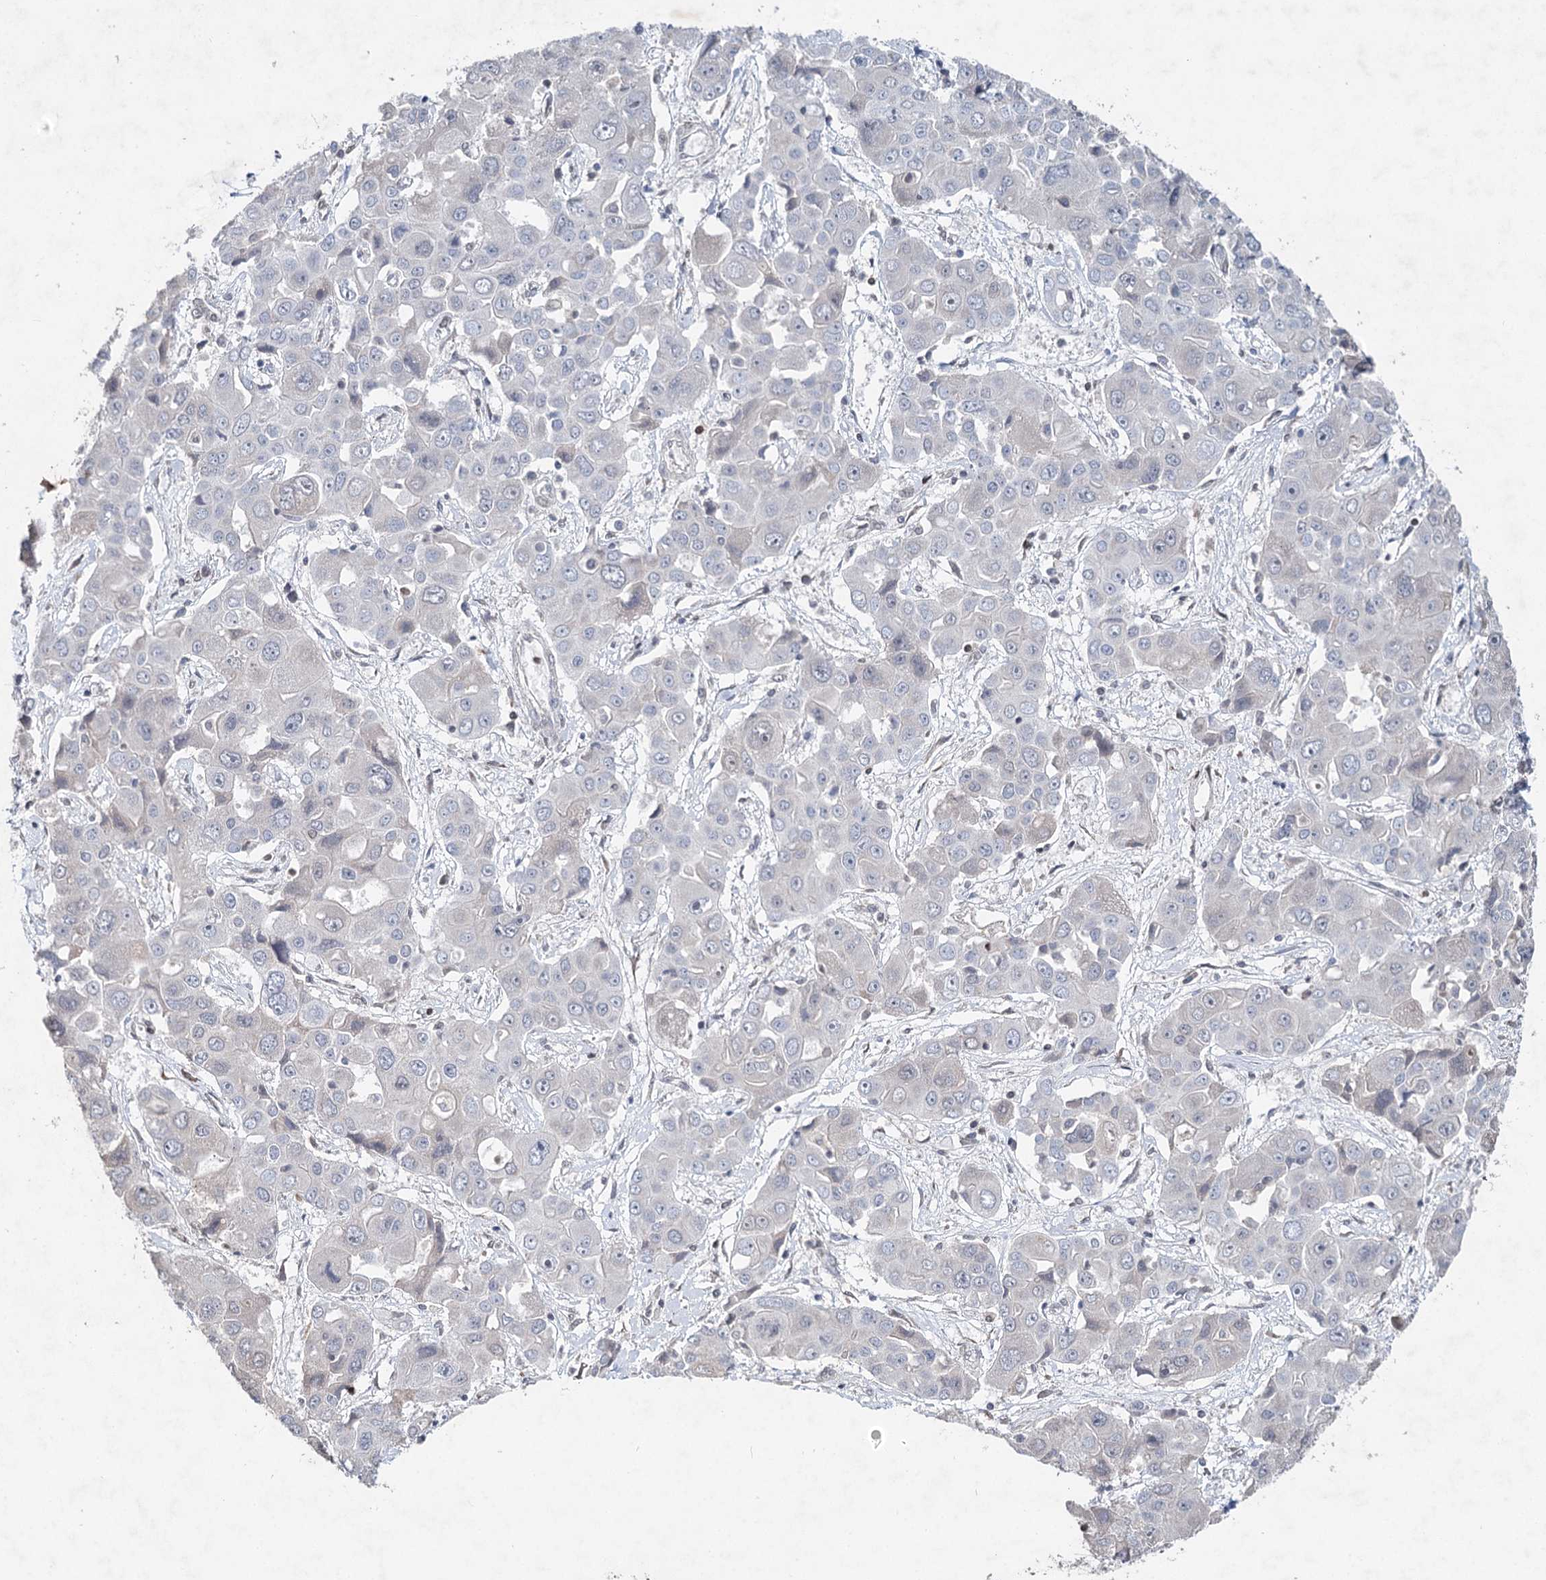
{"staining": {"intensity": "negative", "quantity": "none", "location": "none"}, "tissue": "liver cancer", "cell_type": "Tumor cells", "image_type": "cancer", "snomed": [{"axis": "morphology", "description": "Cholangiocarcinoma"}, {"axis": "topography", "description": "Liver"}], "caption": "A high-resolution micrograph shows immunohistochemistry staining of liver cholangiocarcinoma, which demonstrates no significant expression in tumor cells. (DAB immunohistochemistry with hematoxylin counter stain).", "gene": "FRMD4A", "patient": {"sex": "male", "age": 67}}